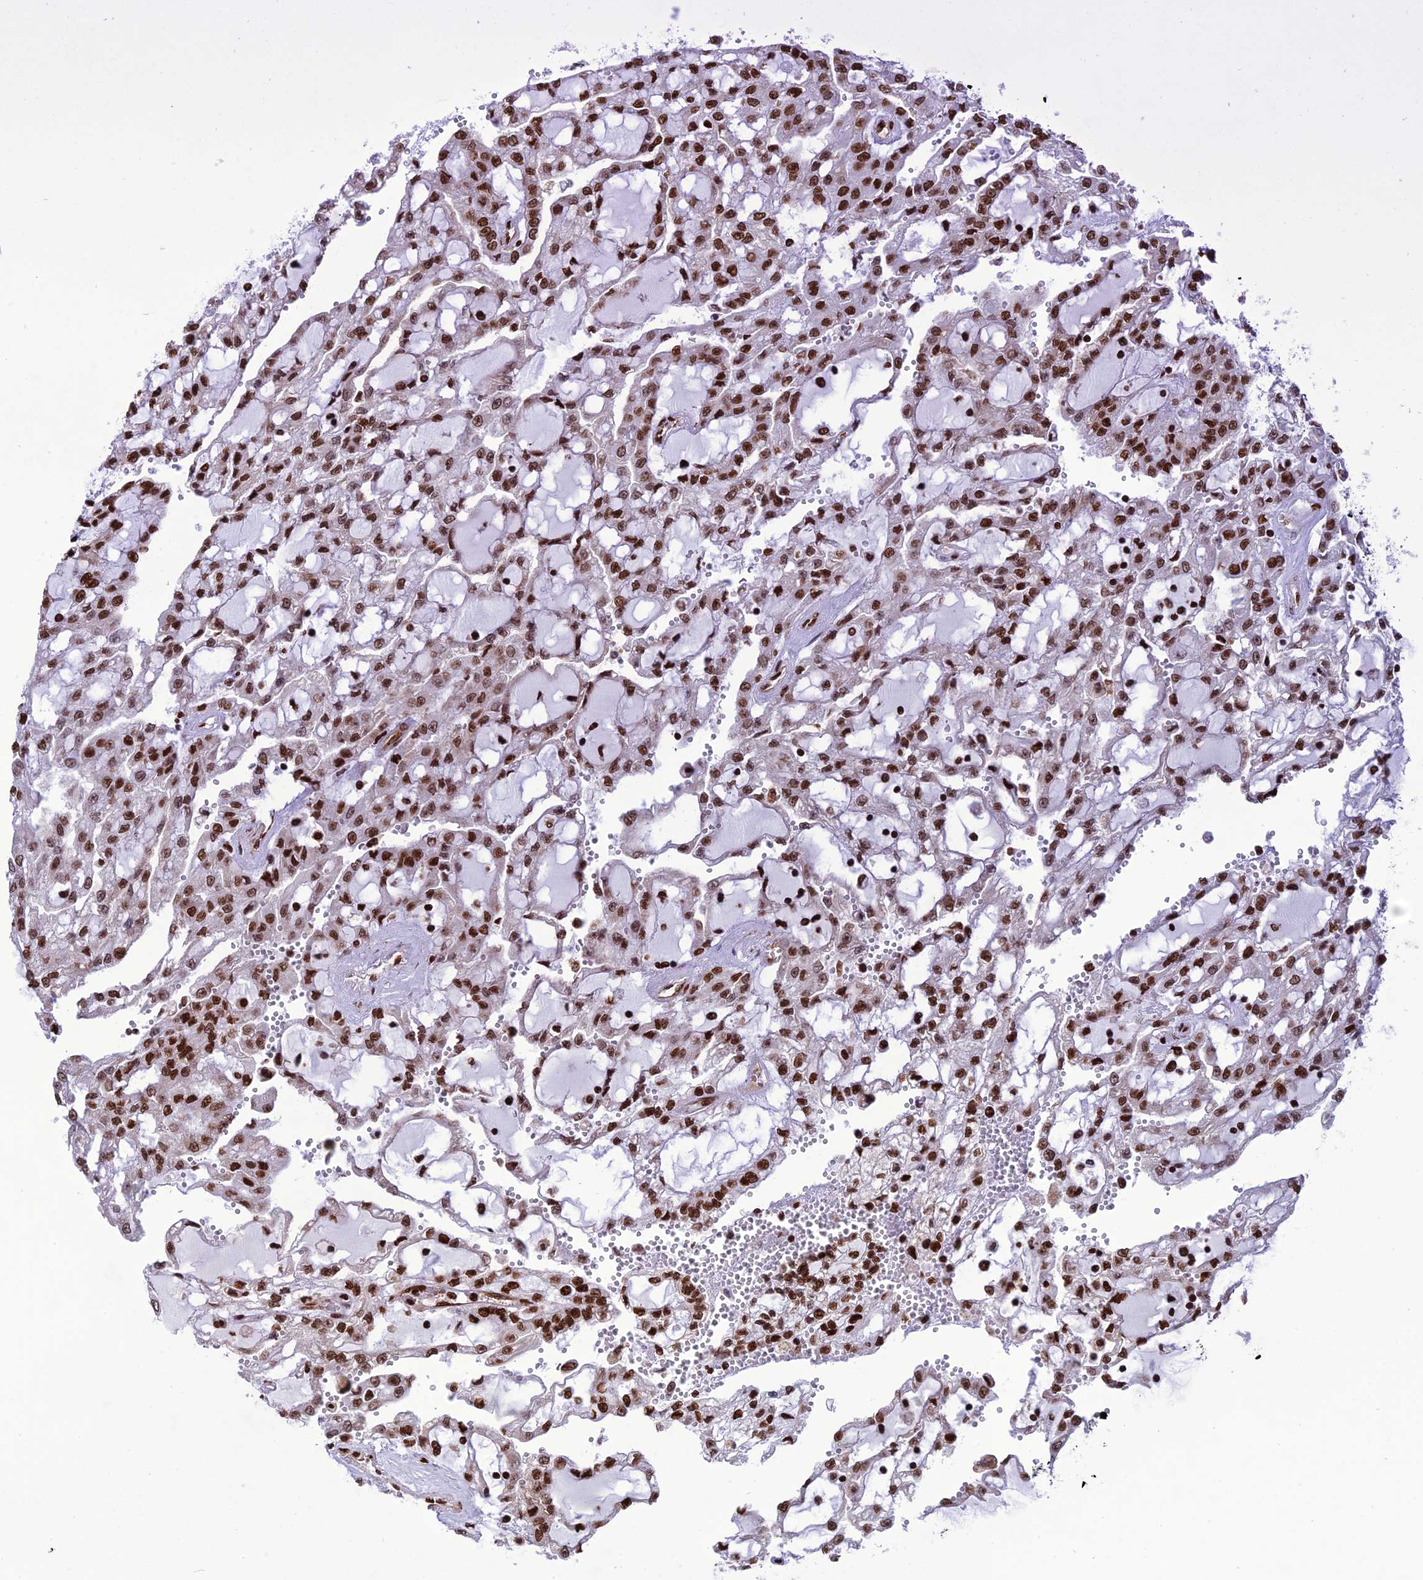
{"staining": {"intensity": "moderate", "quantity": ">75%", "location": "nuclear"}, "tissue": "renal cancer", "cell_type": "Tumor cells", "image_type": "cancer", "snomed": [{"axis": "morphology", "description": "Adenocarcinoma, NOS"}, {"axis": "topography", "description": "Kidney"}], "caption": "Human renal cancer stained with a brown dye demonstrates moderate nuclear positive staining in approximately >75% of tumor cells.", "gene": "INO80E", "patient": {"sex": "male", "age": 63}}